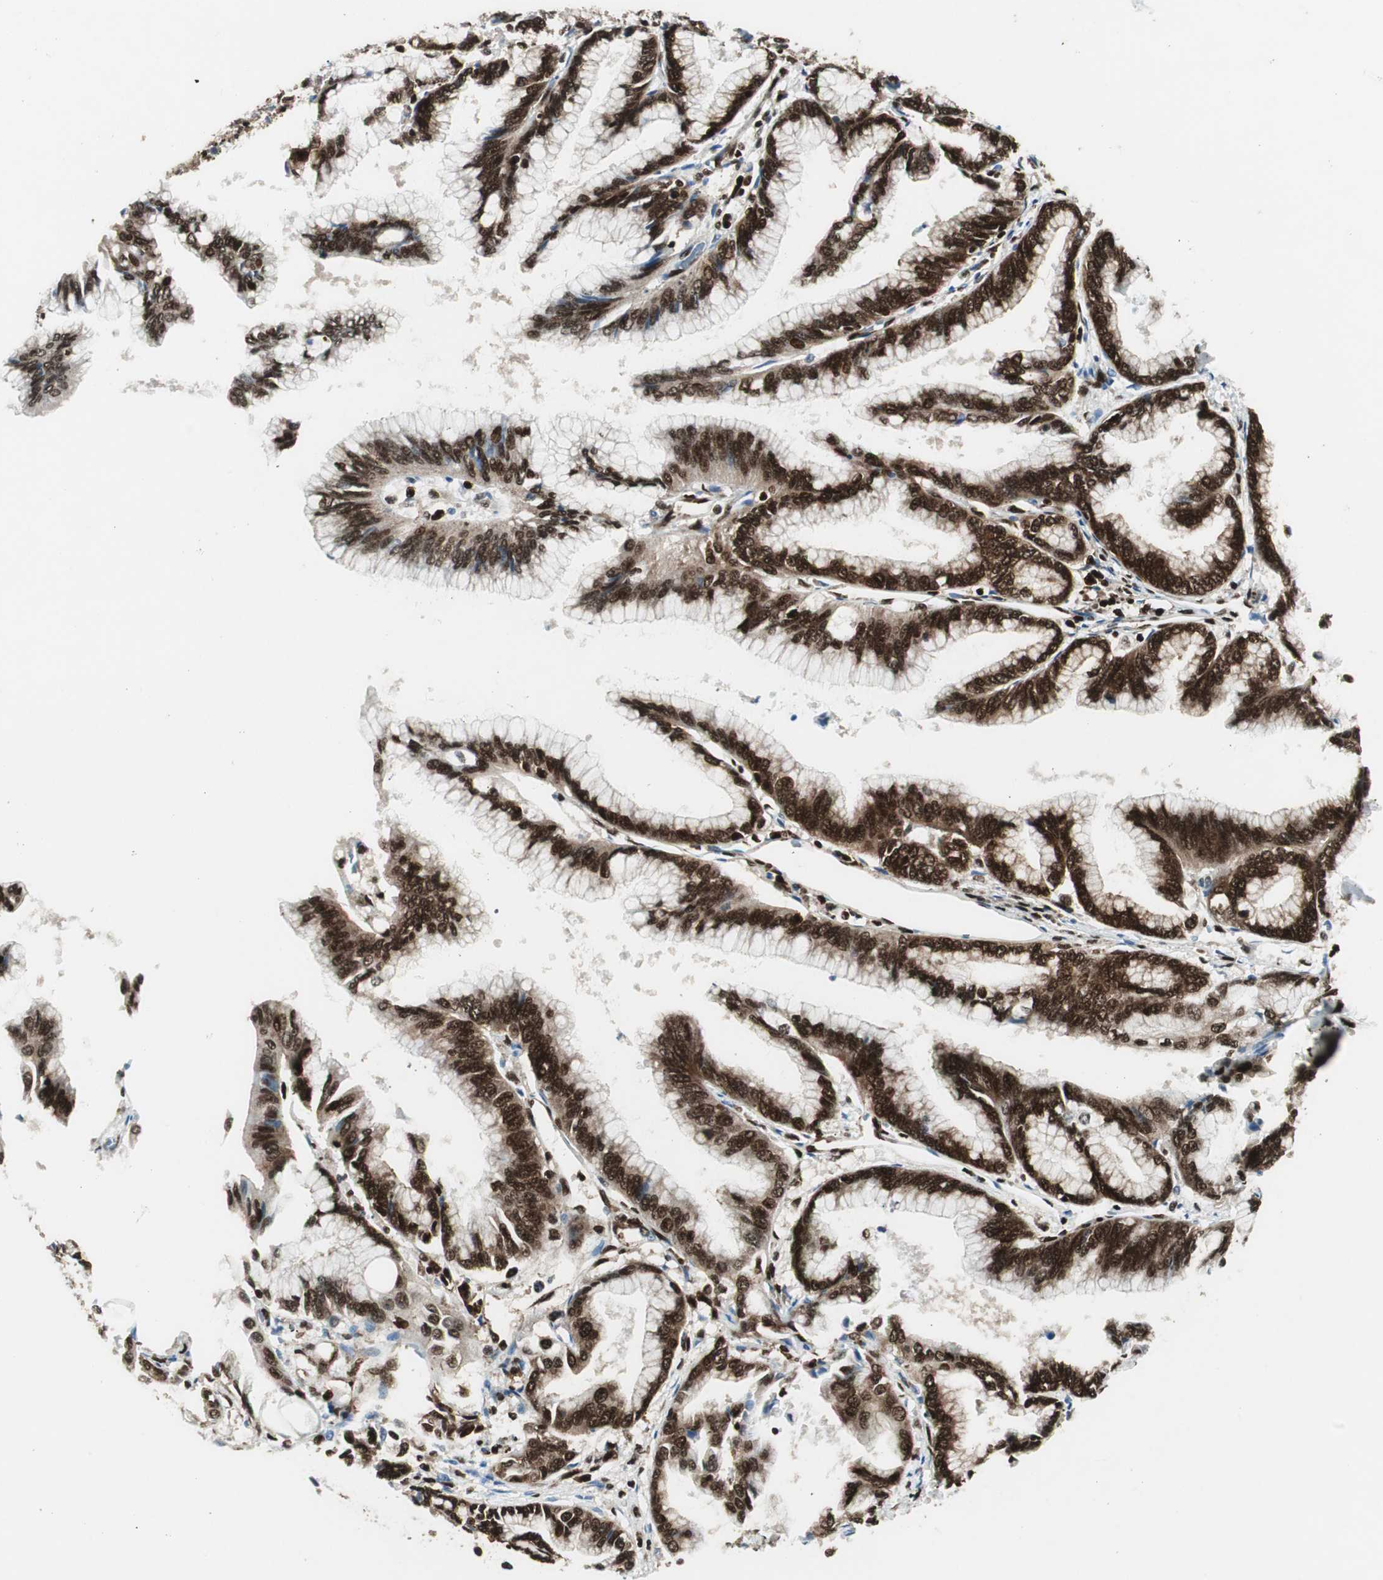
{"staining": {"intensity": "strong", "quantity": ">75%", "location": "cytoplasmic/membranous,nuclear"}, "tissue": "pancreatic cancer", "cell_type": "Tumor cells", "image_type": "cancer", "snomed": [{"axis": "morphology", "description": "Adenocarcinoma, NOS"}, {"axis": "topography", "description": "Pancreas"}], "caption": "Pancreatic cancer (adenocarcinoma) stained with a protein marker reveals strong staining in tumor cells.", "gene": "EWSR1", "patient": {"sex": "female", "age": 64}}